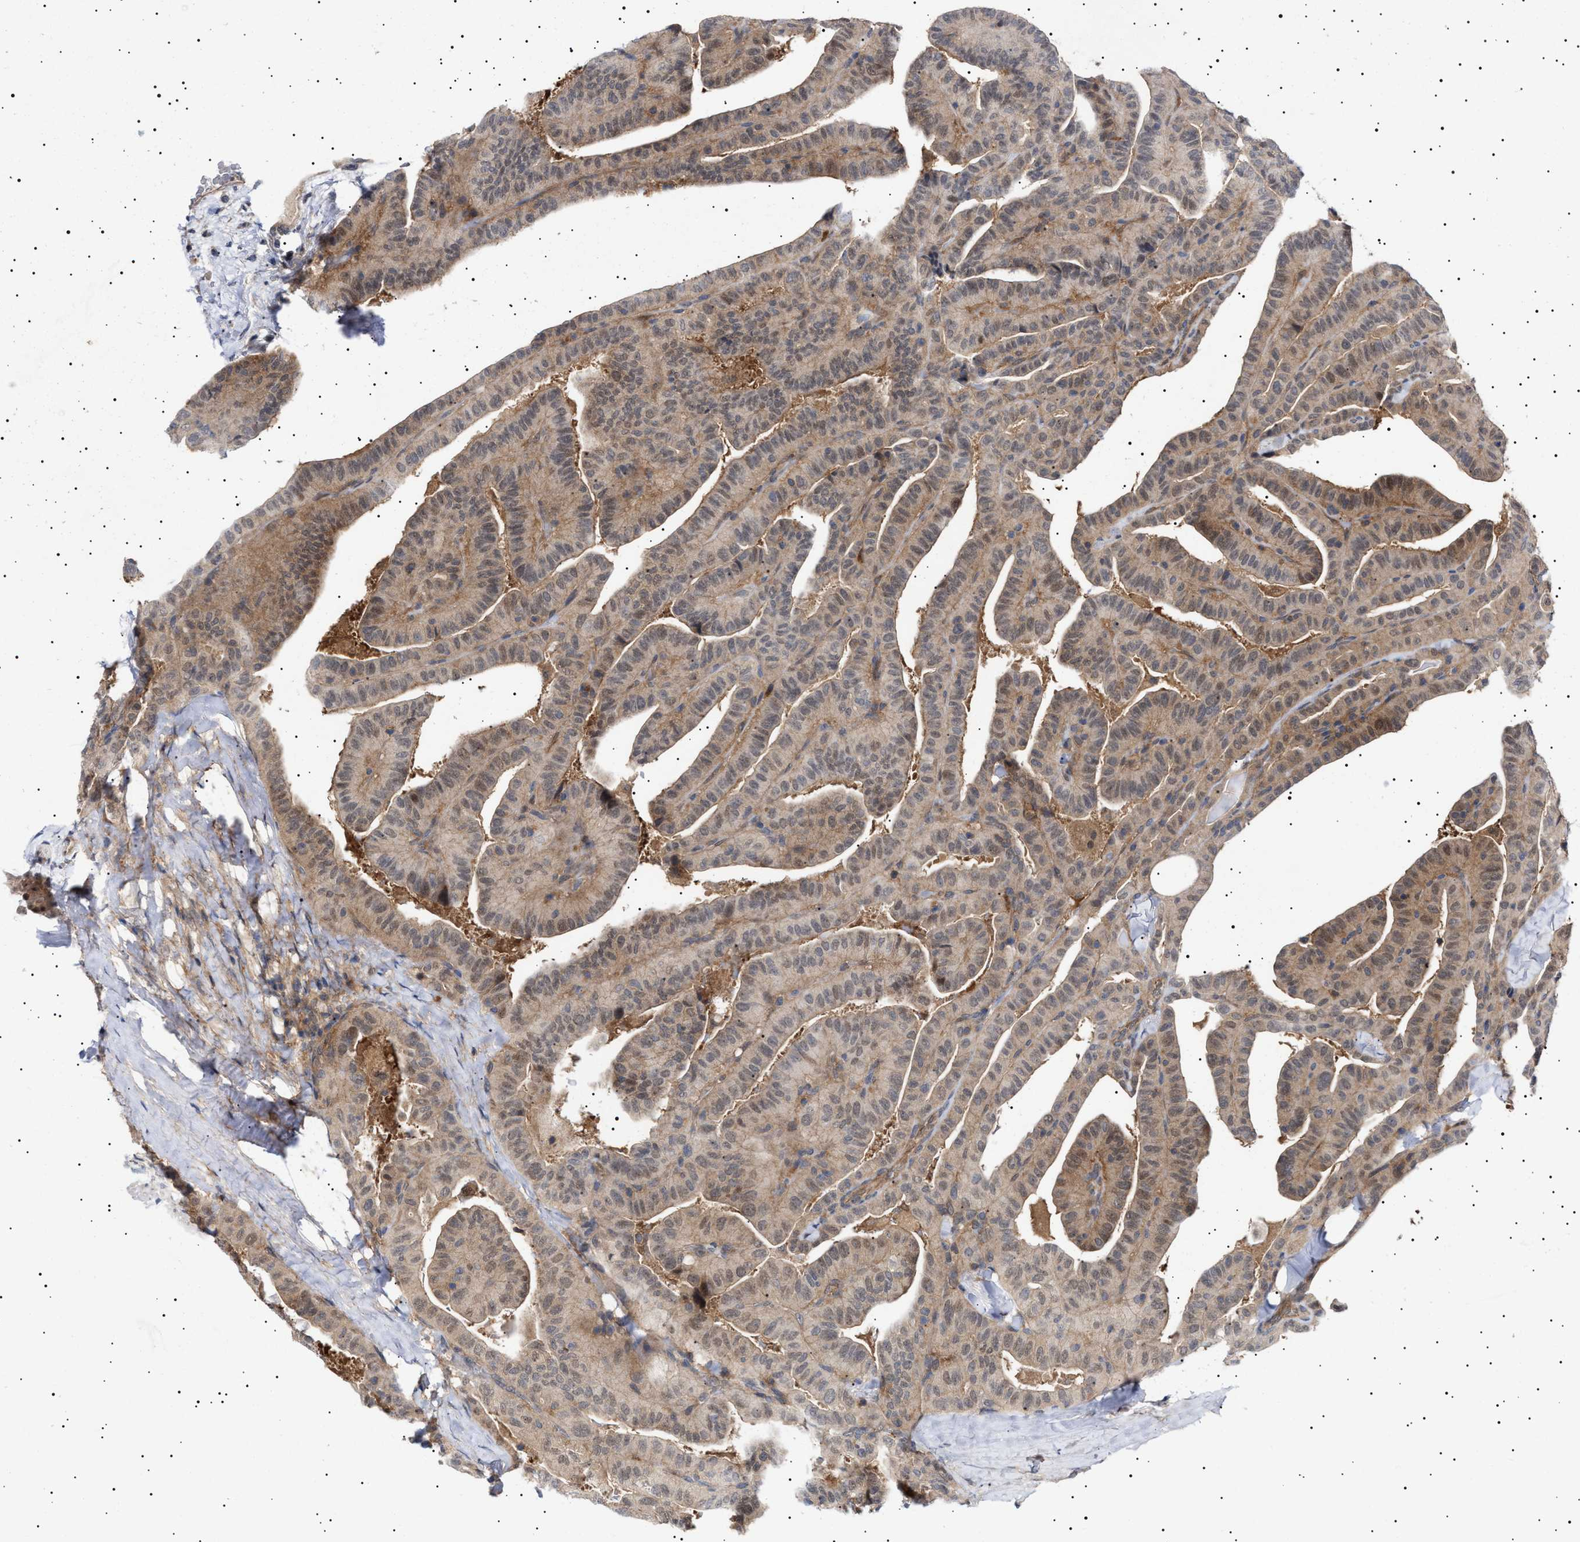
{"staining": {"intensity": "weak", "quantity": ">75%", "location": "cytoplasmic/membranous"}, "tissue": "thyroid cancer", "cell_type": "Tumor cells", "image_type": "cancer", "snomed": [{"axis": "morphology", "description": "Papillary adenocarcinoma, NOS"}, {"axis": "topography", "description": "Thyroid gland"}], "caption": "Protein analysis of thyroid papillary adenocarcinoma tissue exhibits weak cytoplasmic/membranous positivity in about >75% of tumor cells.", "gene": "NPLOC4", "patient": {"sex": "male", "age": 77}}